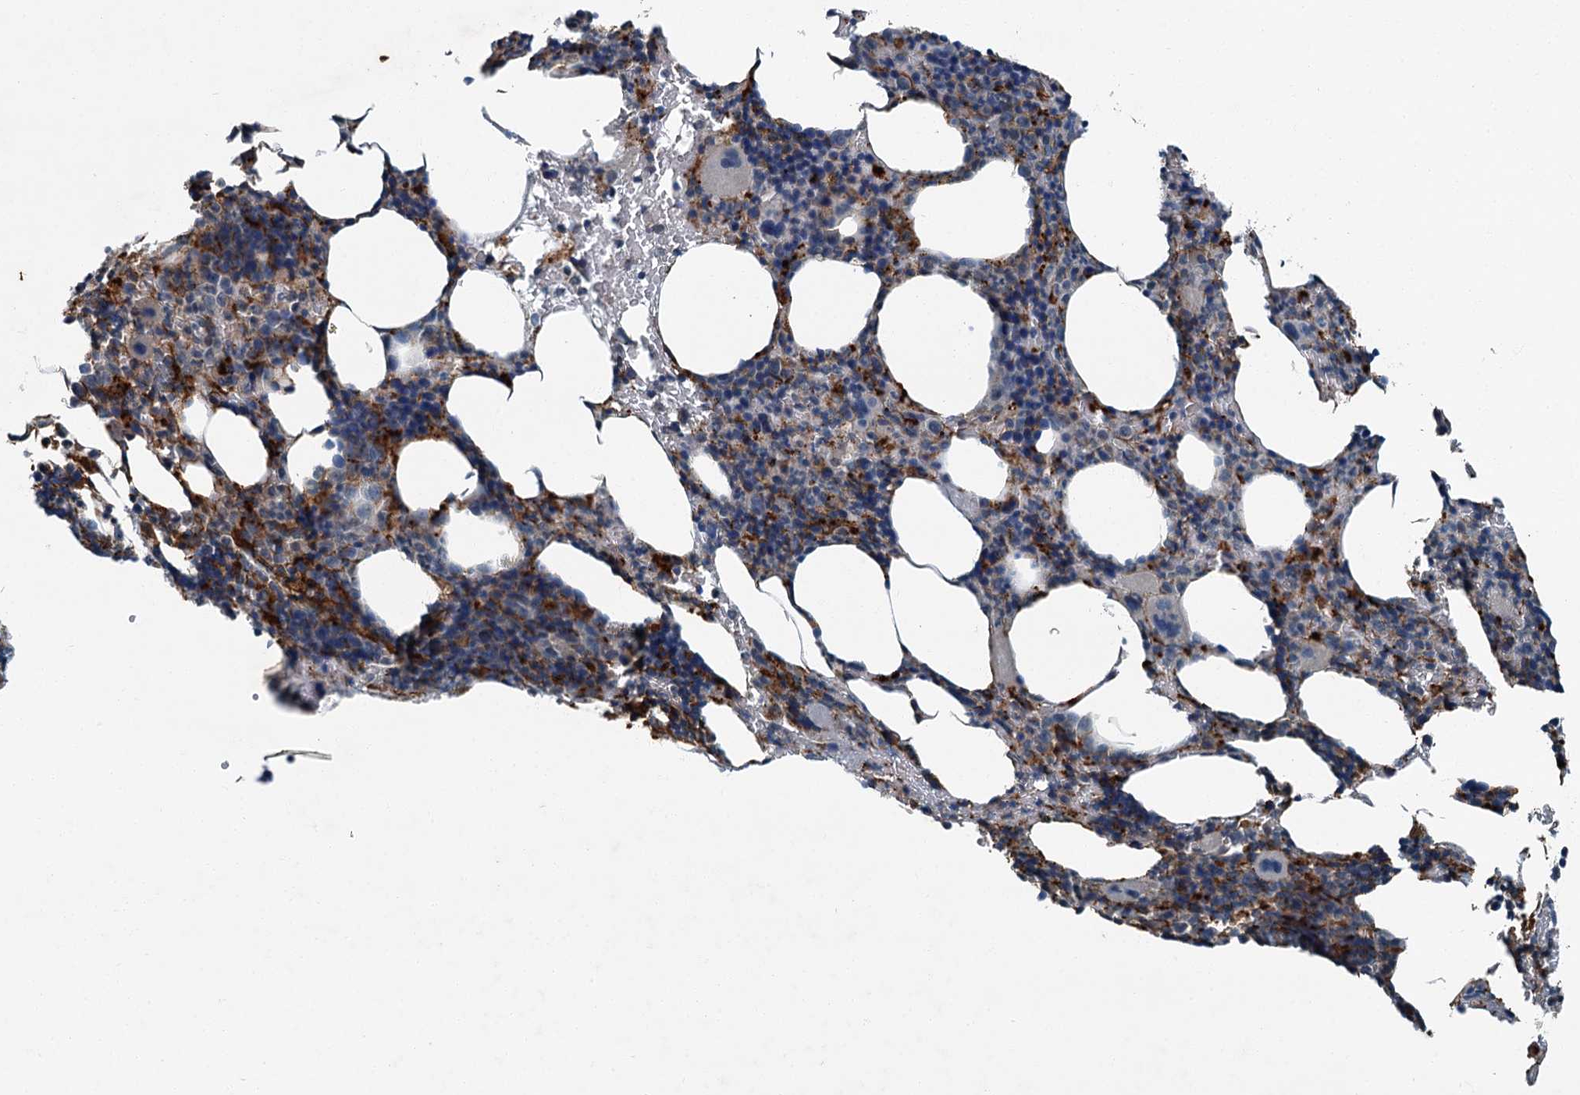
{"staining": {"intensity": "moderate", "quantity": "<25%", "location": "cytoplasmic/membranous"}, "tissue": "bone marrow", "cell_type": "Hematopoietic cells", "image_type": "normal", "snomed": [{"axis": "morphology", "description": "Normal tissue, NOS"}, {"axis": "topography", "description": "Bone marrow"}], "caption": "This photomicrograph demonstrates normal bone marrow stained with IHC to label a protein in brown. The cytoplasmic/membranous of hematopoietic cells show moderate positivity for the protein. Nuclei are counter-stained blue.", "gene": "AXL", "patient": {"sex": "male", "age": 62}}